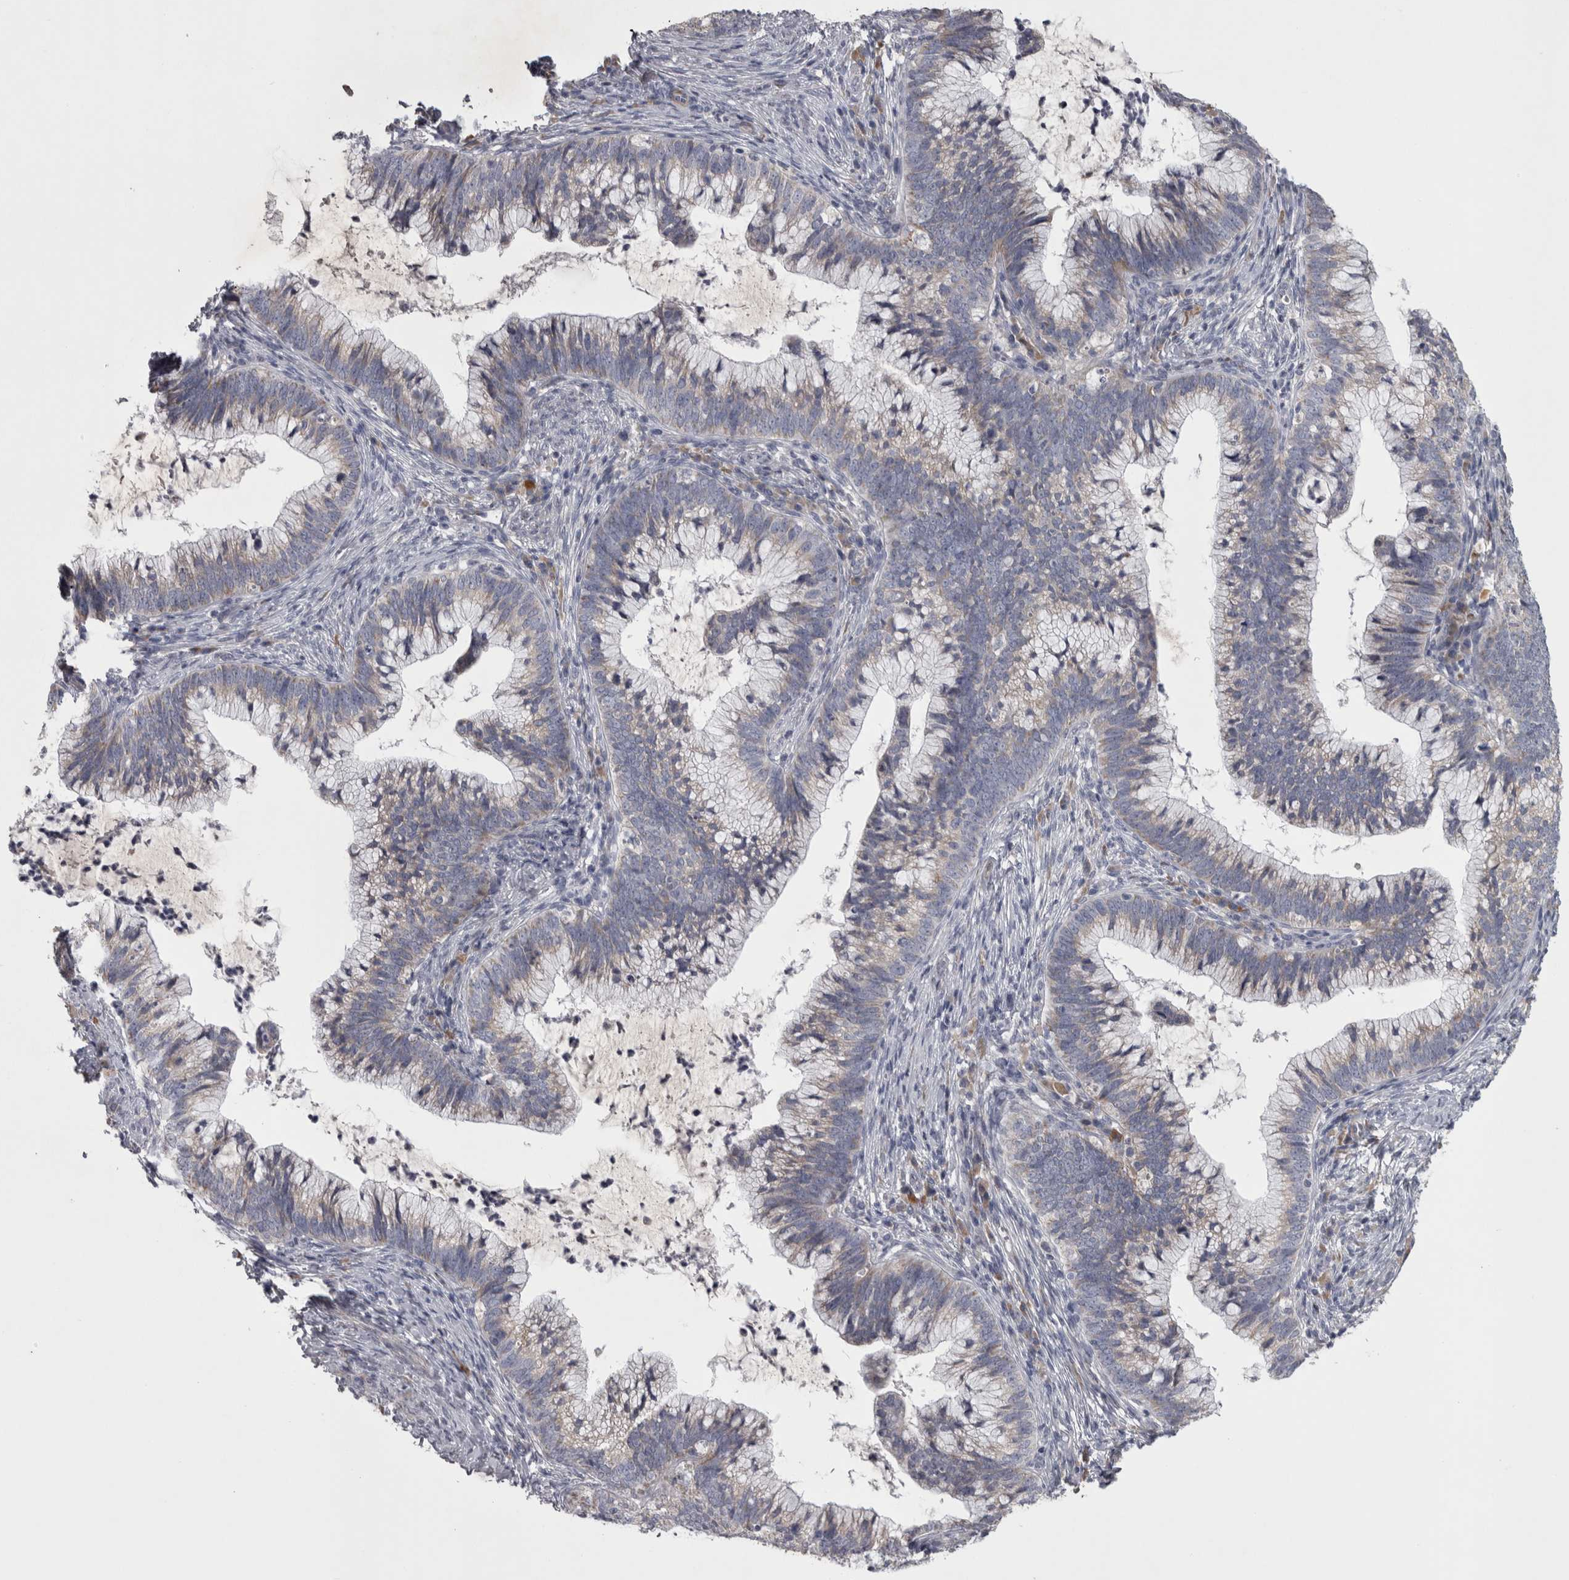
{"staining": {"intensity": "weak", "quantity": "<25%", "location": "cytoplasmic/membranous"}, "tissue": "cervical cancer", "cell_type": "Tumor cells", "image_type": "cancer", "snomed": [{"axis": "morphology", "description": "Adenocarcinoma, NOS"}, {"axis": "topography", "description": "Cervix"}], "caption": "A micrograph of cervical cancer (adenocarcinoma) stained for a protein reveals no brown staining in tumor cells.", "gene": "DBT", "patient": {"sex": "female", "age": 36}}